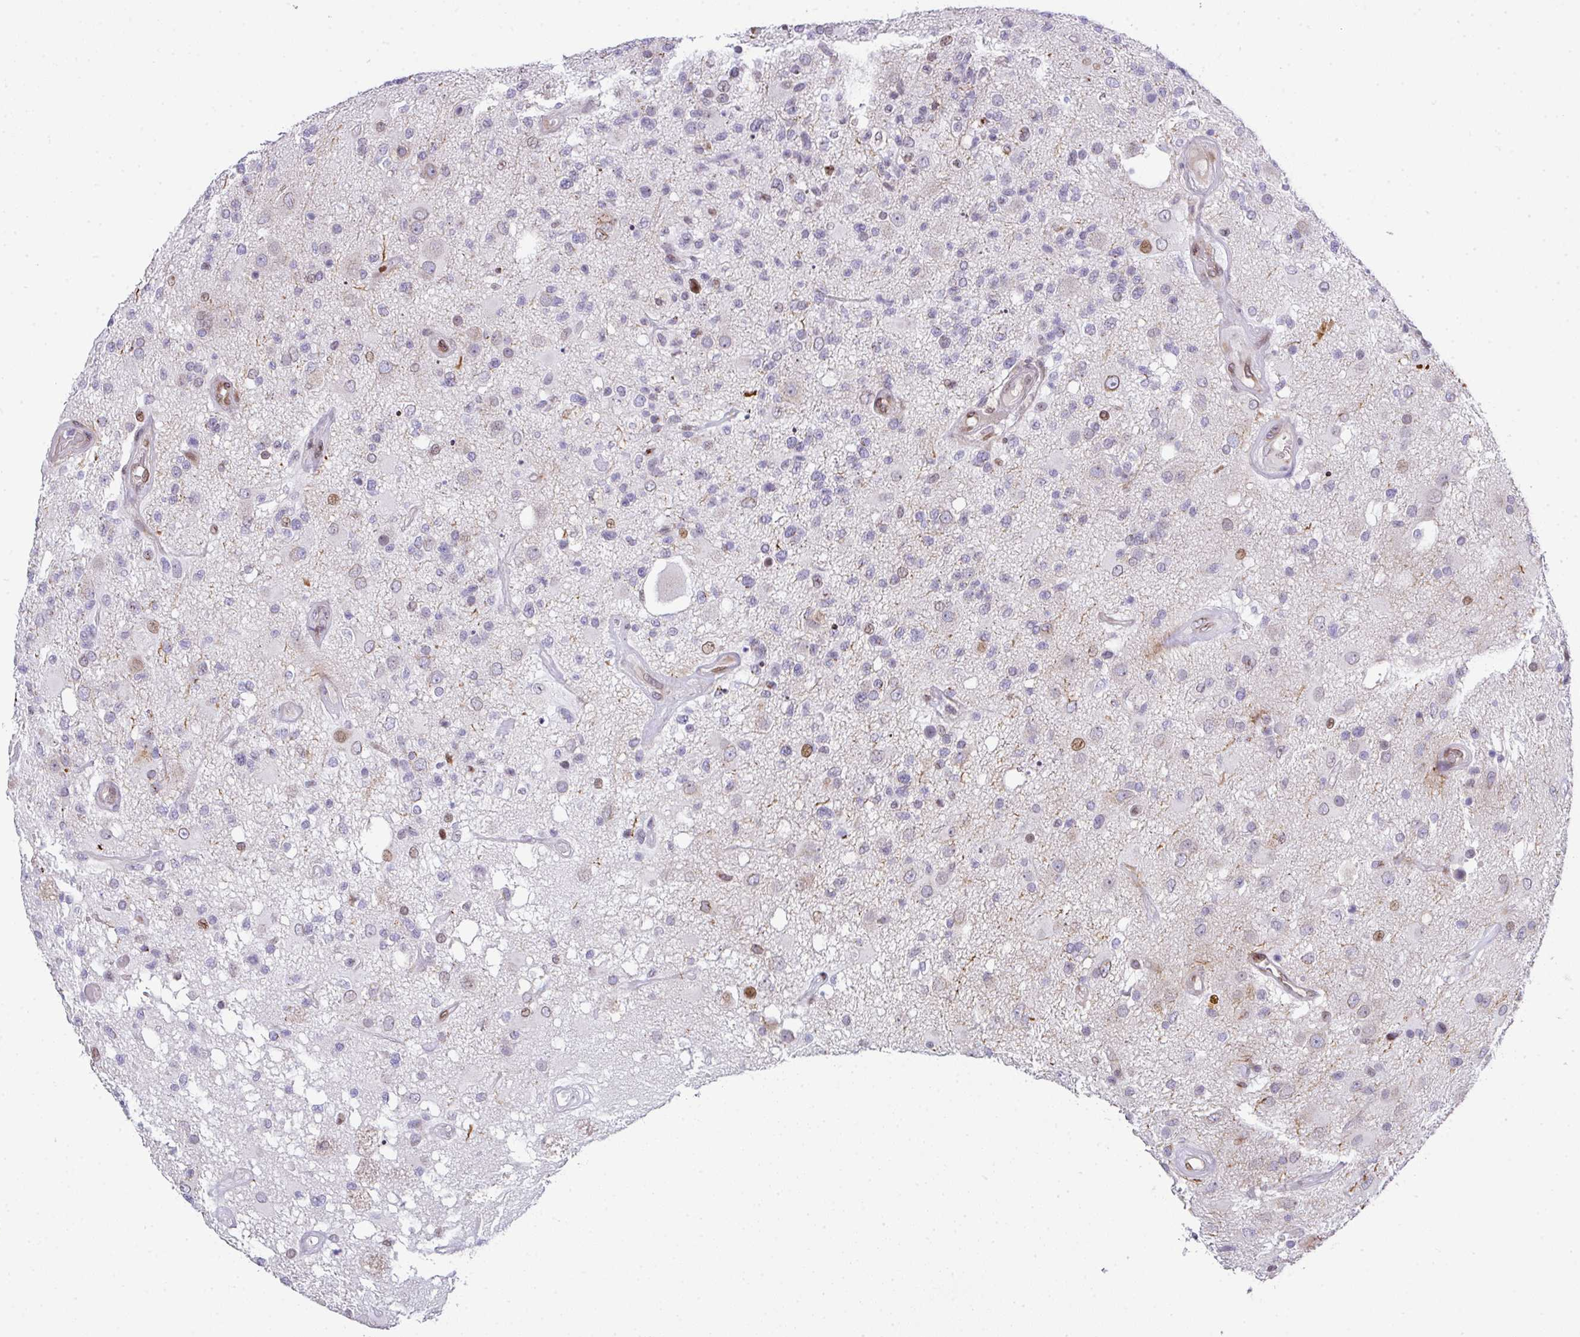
{"staining": {"intensity": "moderate", "quantity": "<25%", "location": "nuclear"}, "tissue": "glioma", "cell_type": "Tumor cells", "image_type": "cancer", "snomed": [{"axis": "morphology", "description": "Glioma, malignant, High grade"}, {"axis": "morphology", "description": "Glioblastoma, NOS"}, {"axis": "topography", "description": "Brain"}], "caption": "Human high-grade glioma (malignant) stained with a brown dye demonstrates moderate nuclear positive staining in approximately <25% of tumor cells.", "gene": "PLK1", "patient": {"sex": "male", "age": 60}}